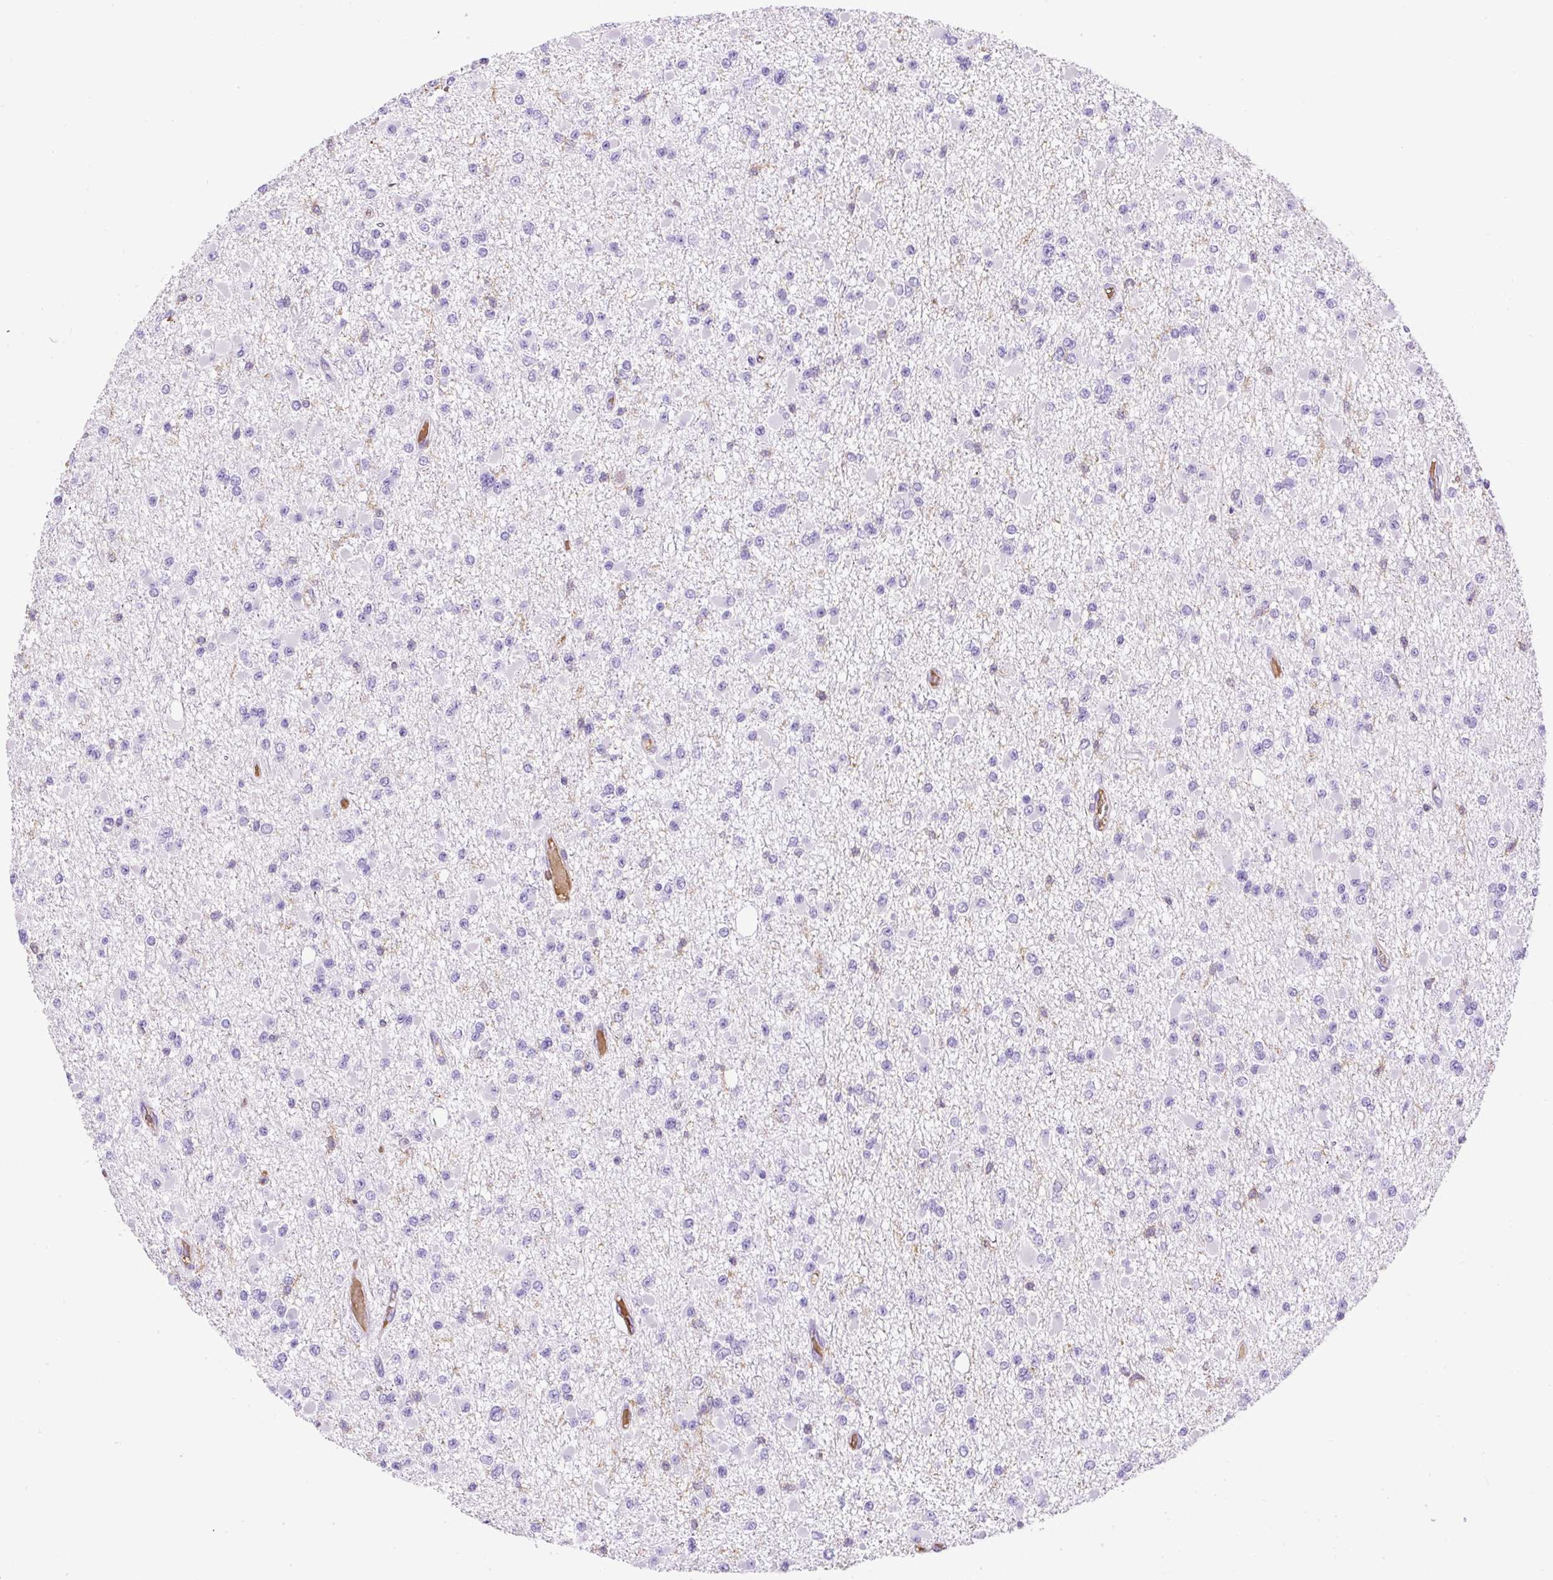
{"staining": {"intensity": "negative", "quantity": "none", "location": "none"}, "tissue": "glioma", "cell_type": "Tumor cells", "image_type": "cancer", "snomed": [{"axis": "morphology", "description": "Glioma, malignant, Low grade"}, {"axis": "topography", "description": "Brain"}], "caption": "Tumor cells are negative for protein expression in human low-grade glioma (malignant).", "gene": "FAM228B", "patient": {"sex": "female", "age": 22}}